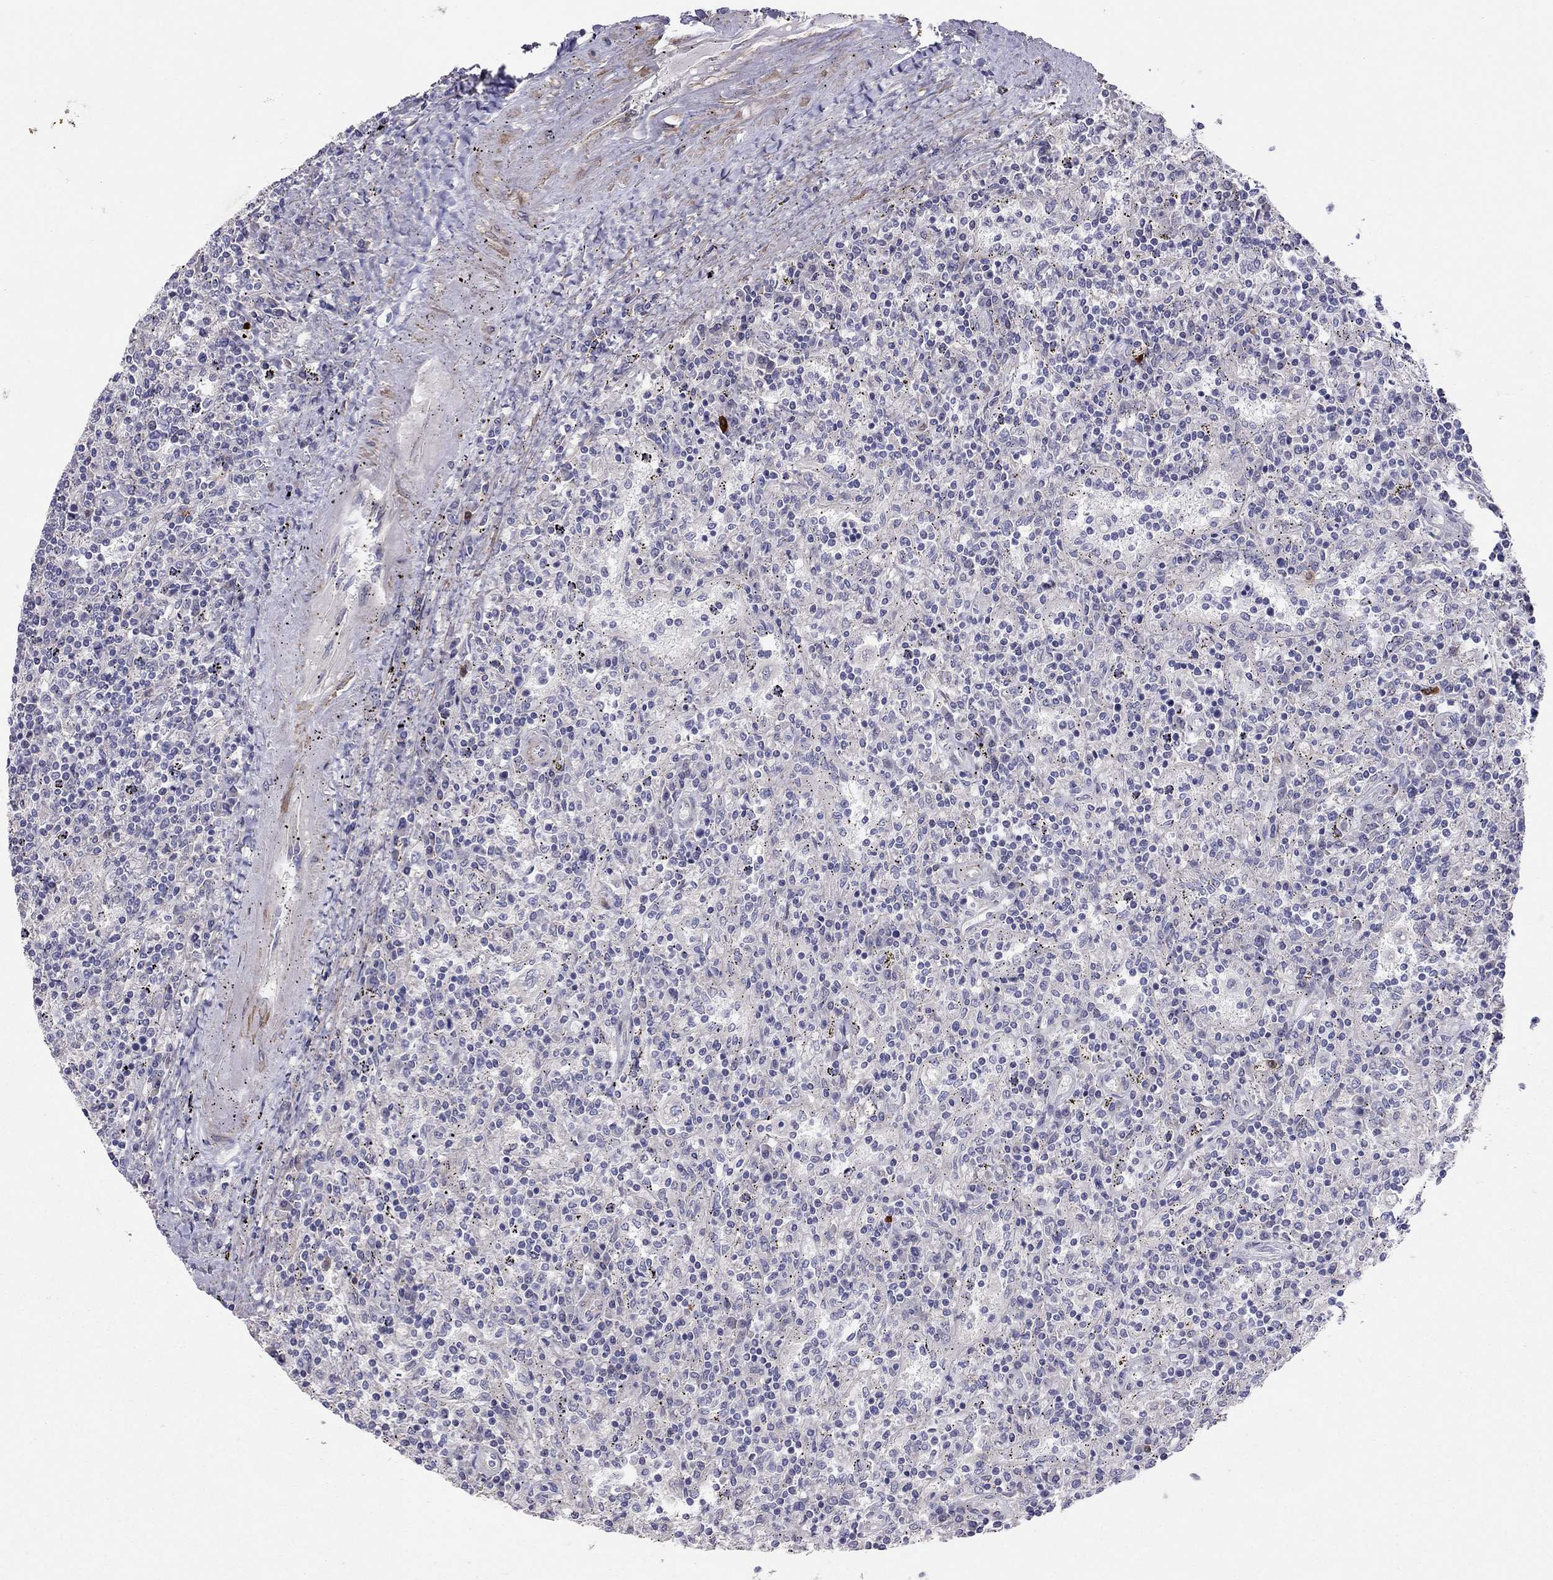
{"staining": {"intensity": "negative", "quantity": "none", "location": "none"}, "tissue": "lymphoma", "cell_type": "Tumor cells", "image_type": "cancer", "snomed": [{"axis": "morphology", "description": "Malignant lymphoma, non-Hodgkin's type, Low grade"}, {"axis": "topography", "description": "Lymph node"}], "caption": "The image reveals no staining of tumor cells in low-grade malignant lymphoma, non-Hodgkin's type. (DAB immunohistochemistry, high magnification).", "gene": "SYTL2", "patient": {"sex": "male", "age": 52}}